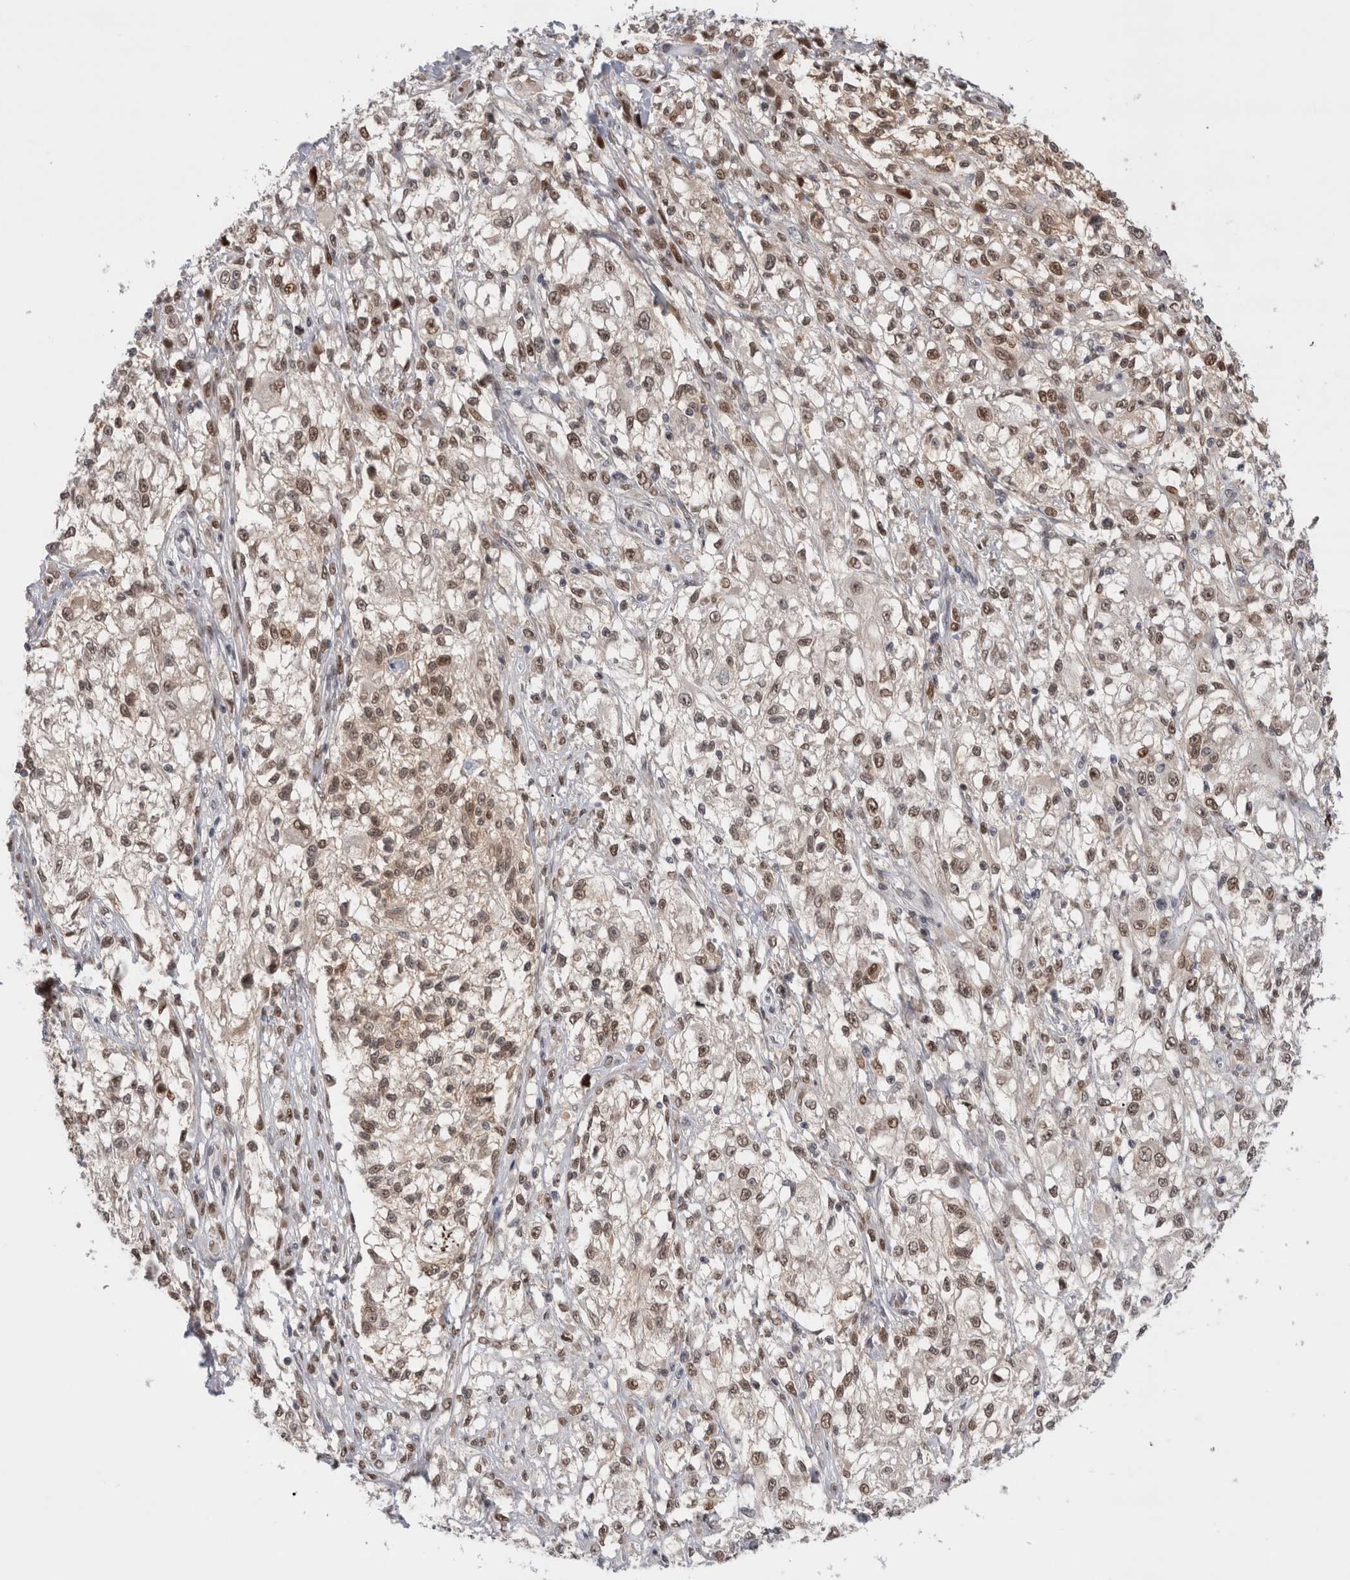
{"staining": {"intensity": "moderate", "quantity": ">75%", "location": "nuclear"}, "tissue": "melanoma", "cell_type": "Tumor cells", "image_type": "cancer", "snomed": [{"axis": "morphology", "description": "Malignant melanoma, NOS"}, {"axis": "topography", "description": "Skin of head"}], "caption": "Melanoma stained for a protein (brown) reveals moderate nuclear positive expression in approximately >75% of tumor cells.", "gene": "ZNF521", "patient": {"sex": "male", "age": 83}}